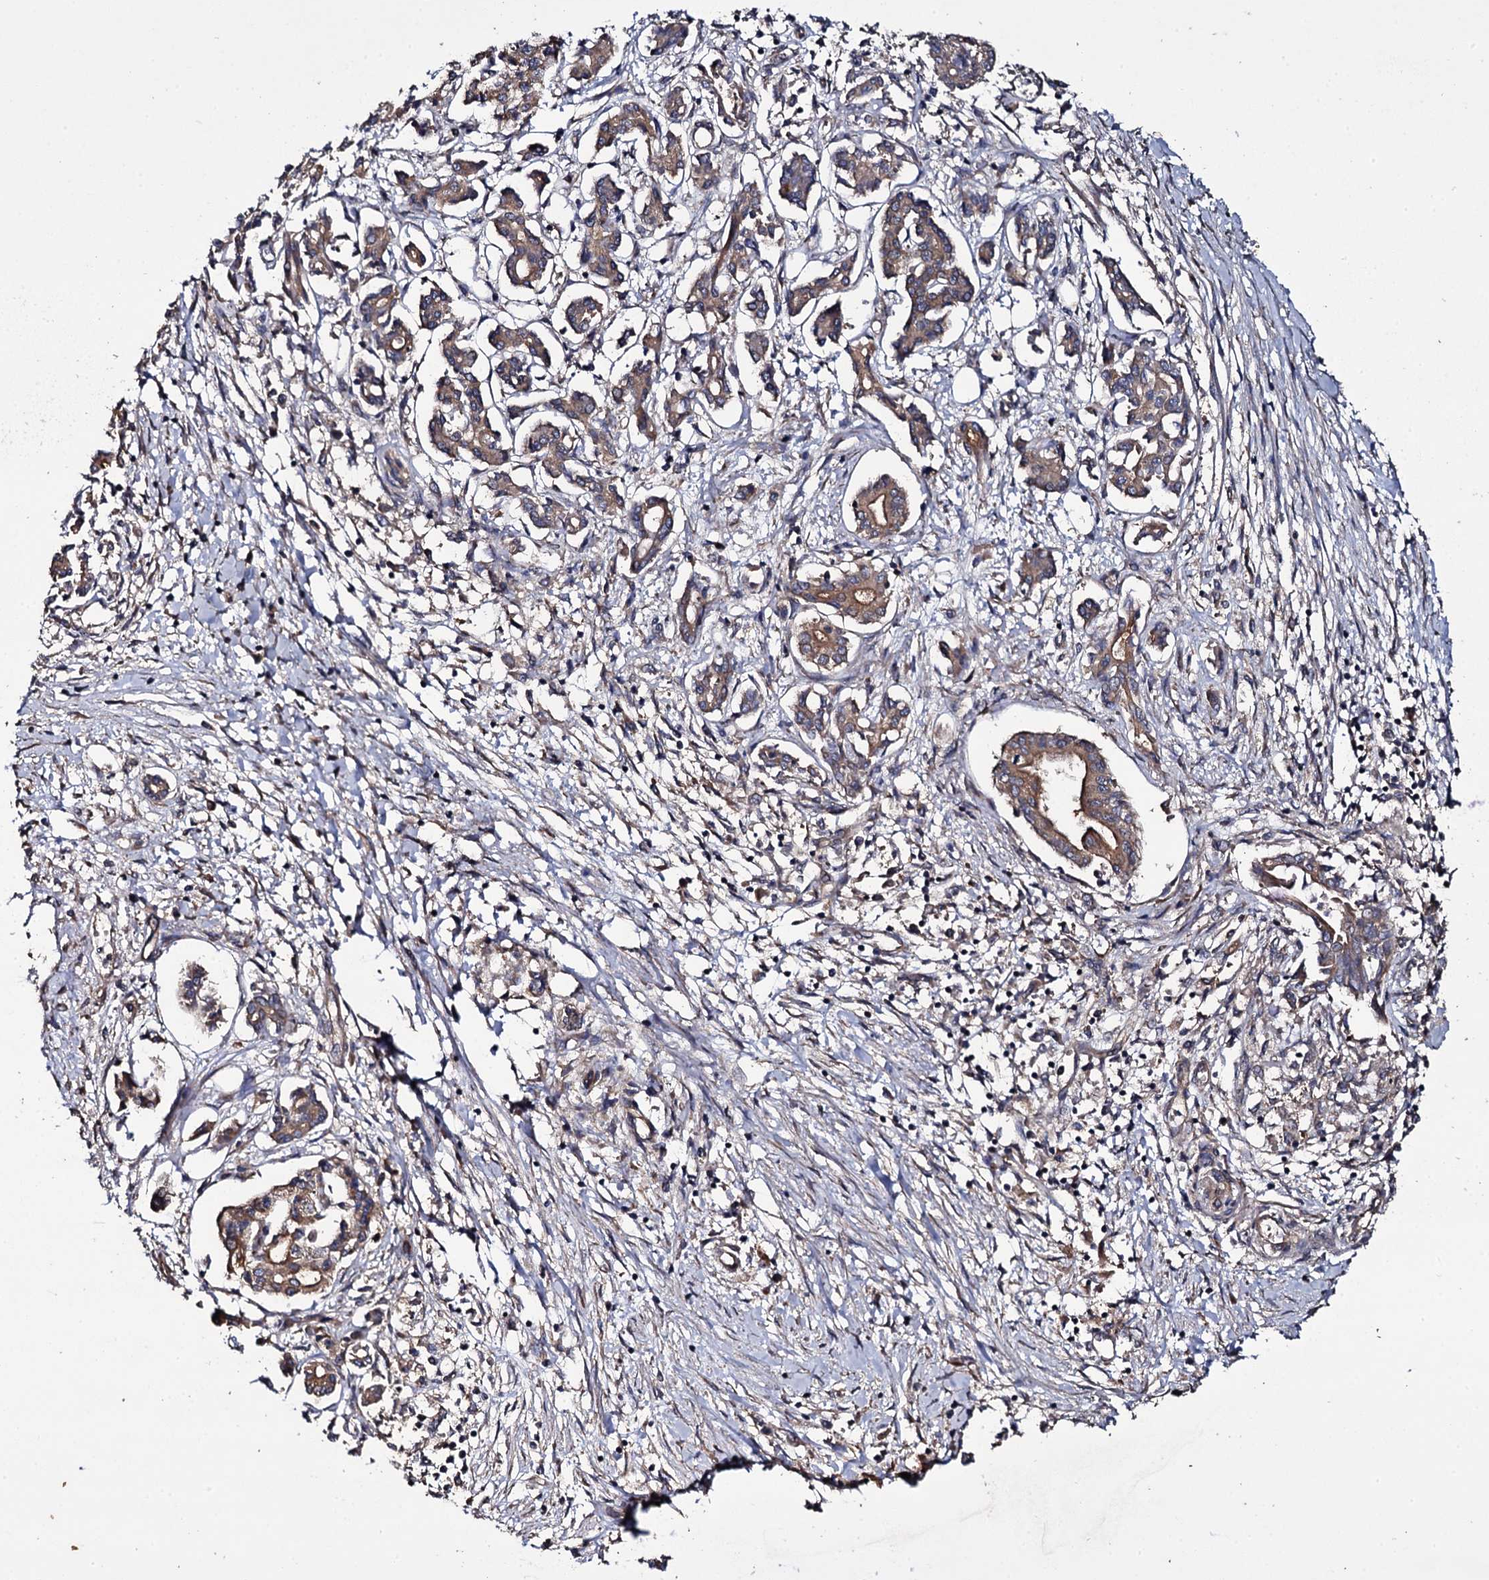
{"staining": {"intensity": "moderate", "quantity": ">75%", "location": "cytoplasmic/membranous"}, "tissue": "pancreatic cancer", "cell_type": "Tumor cells", "image_type": "cancer", "snomed": [{"axis": "morphology", "description": "Adenocarcinoma, NOS"}, {"axis": "topography", "description": "Pancreas"}], "caption": "Tumor cells display medium levels of moderate cytoplasmic/membranous positivity in approximately >75% of cells in human pancreatic cancer (adenocarcinoma). (brown staining indicates protein expression, while blue staining denotes nuclei).", "gene": "TTC23", "patient": {"sex": "female", "age": 50}}